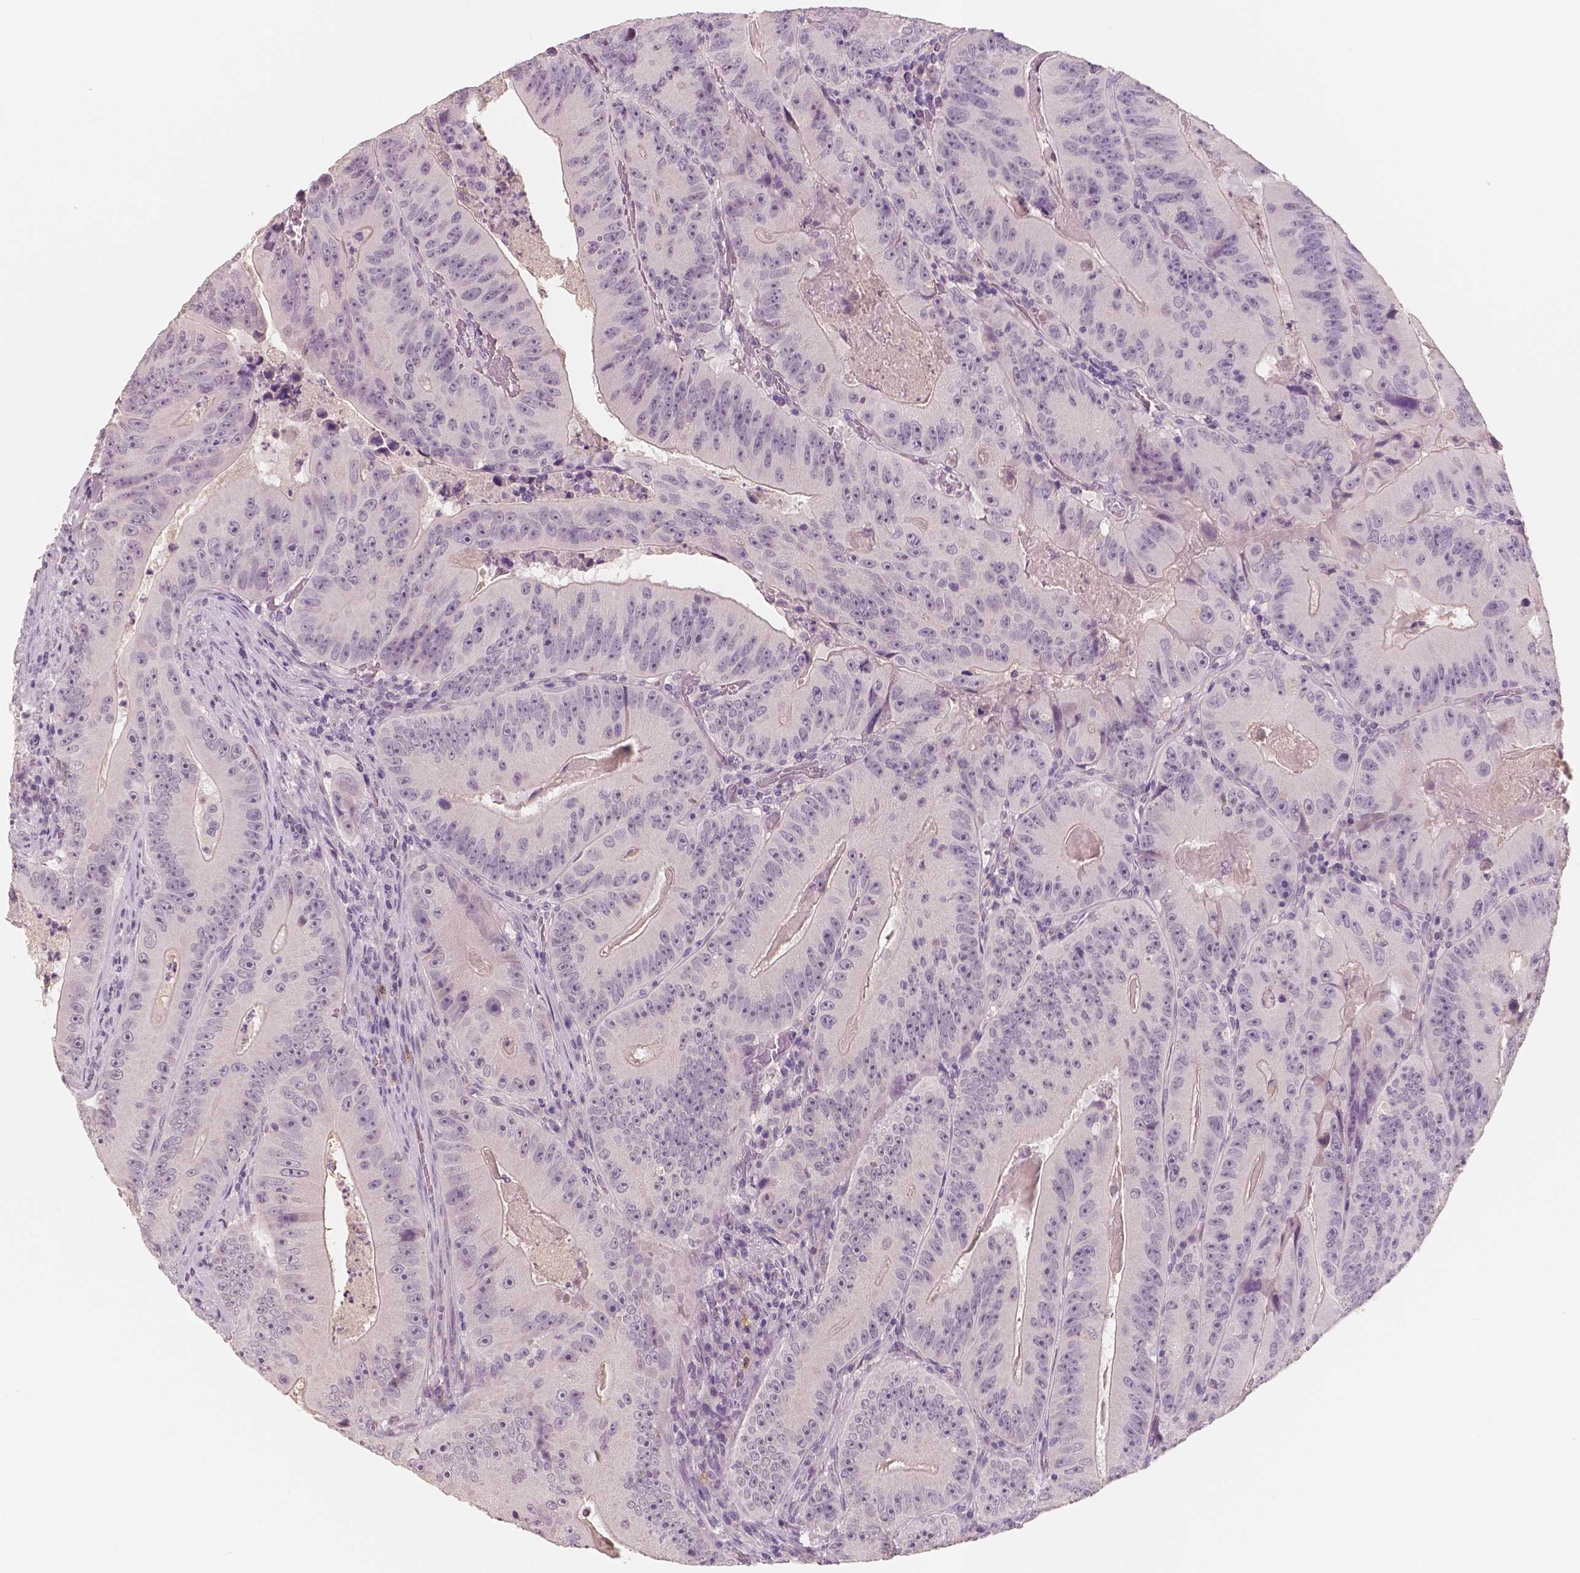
{"staining": {"intensity": "negative", "quantity": "none", "location": "none"}, "tissue": "colorectal cancer", "cell_type": "Tumor cells", "image_type": "cancer", "snomed": [{"axis": "morphology", "description": "Adenocarcinoma, NOS"}, {"axis": "topography", "description": "Colon"}], "caption": "Colorectal cancer stained for a protein using immunohistochemistry reveals no expression tumor cells.", "gene": "KIT", "patient": {"sex": "female", "age": 86}}